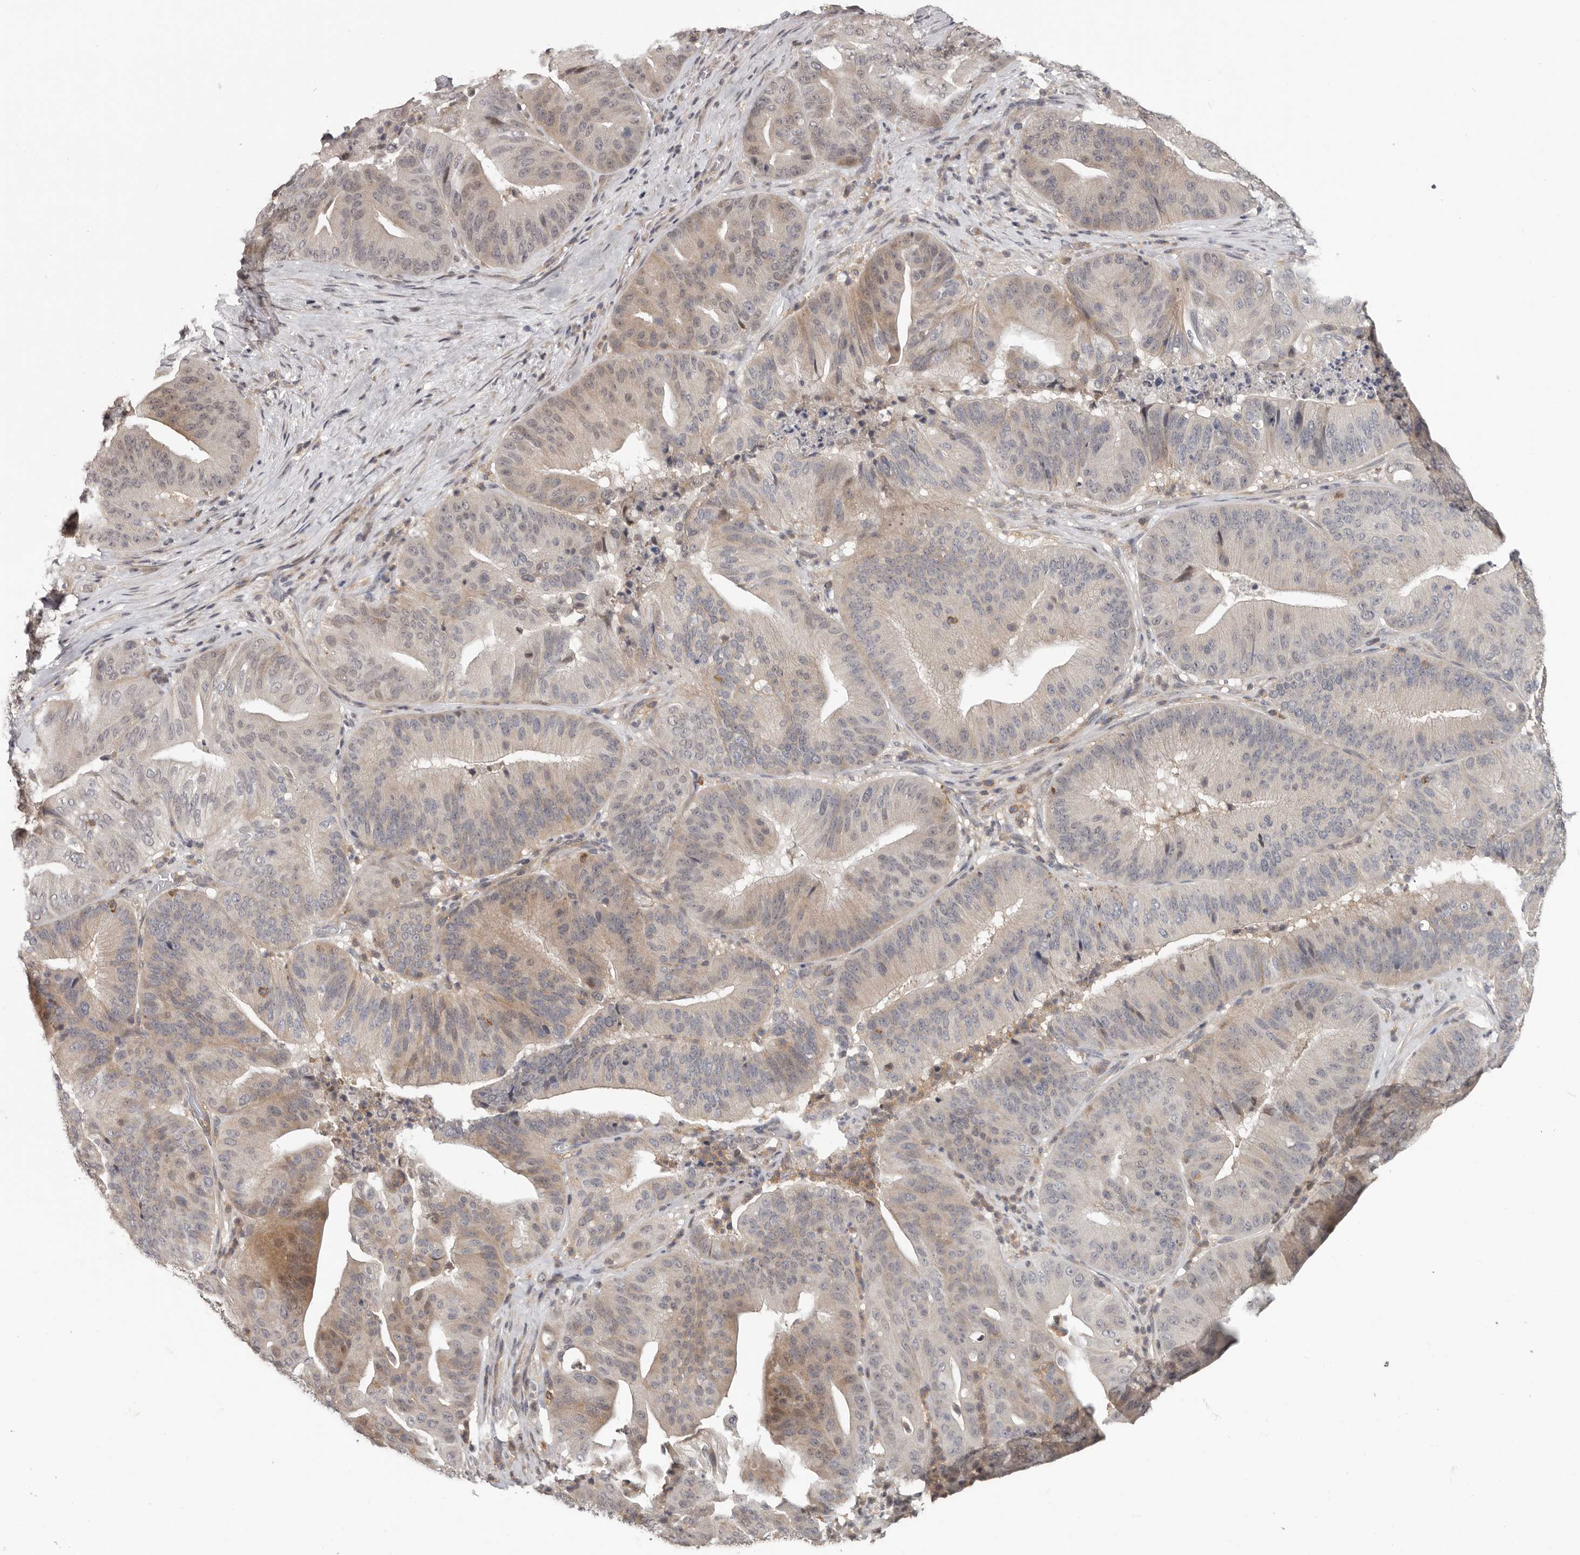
{"staining": {"intensity": "weak", "quantity": "<25%", "location": "cytoplasmic/membranous"}, "tissue": "pancreatic cancer", "cell_type": "Tumor cells", "image_type": "cancer", "snomed": [{"axis": "morphology", "description": "Adenocarcinoma, NOS"}, {"axis": "topography", "description": "Pancreas"}], "caption": "This is a histopathology image of immunohistochemistry staining of pancreatic cancer (adenocarcinoma), which shows no staining in tumor cells.", "gene": "ANKRD44", "patient": {"sex": "female", "age": 77}}